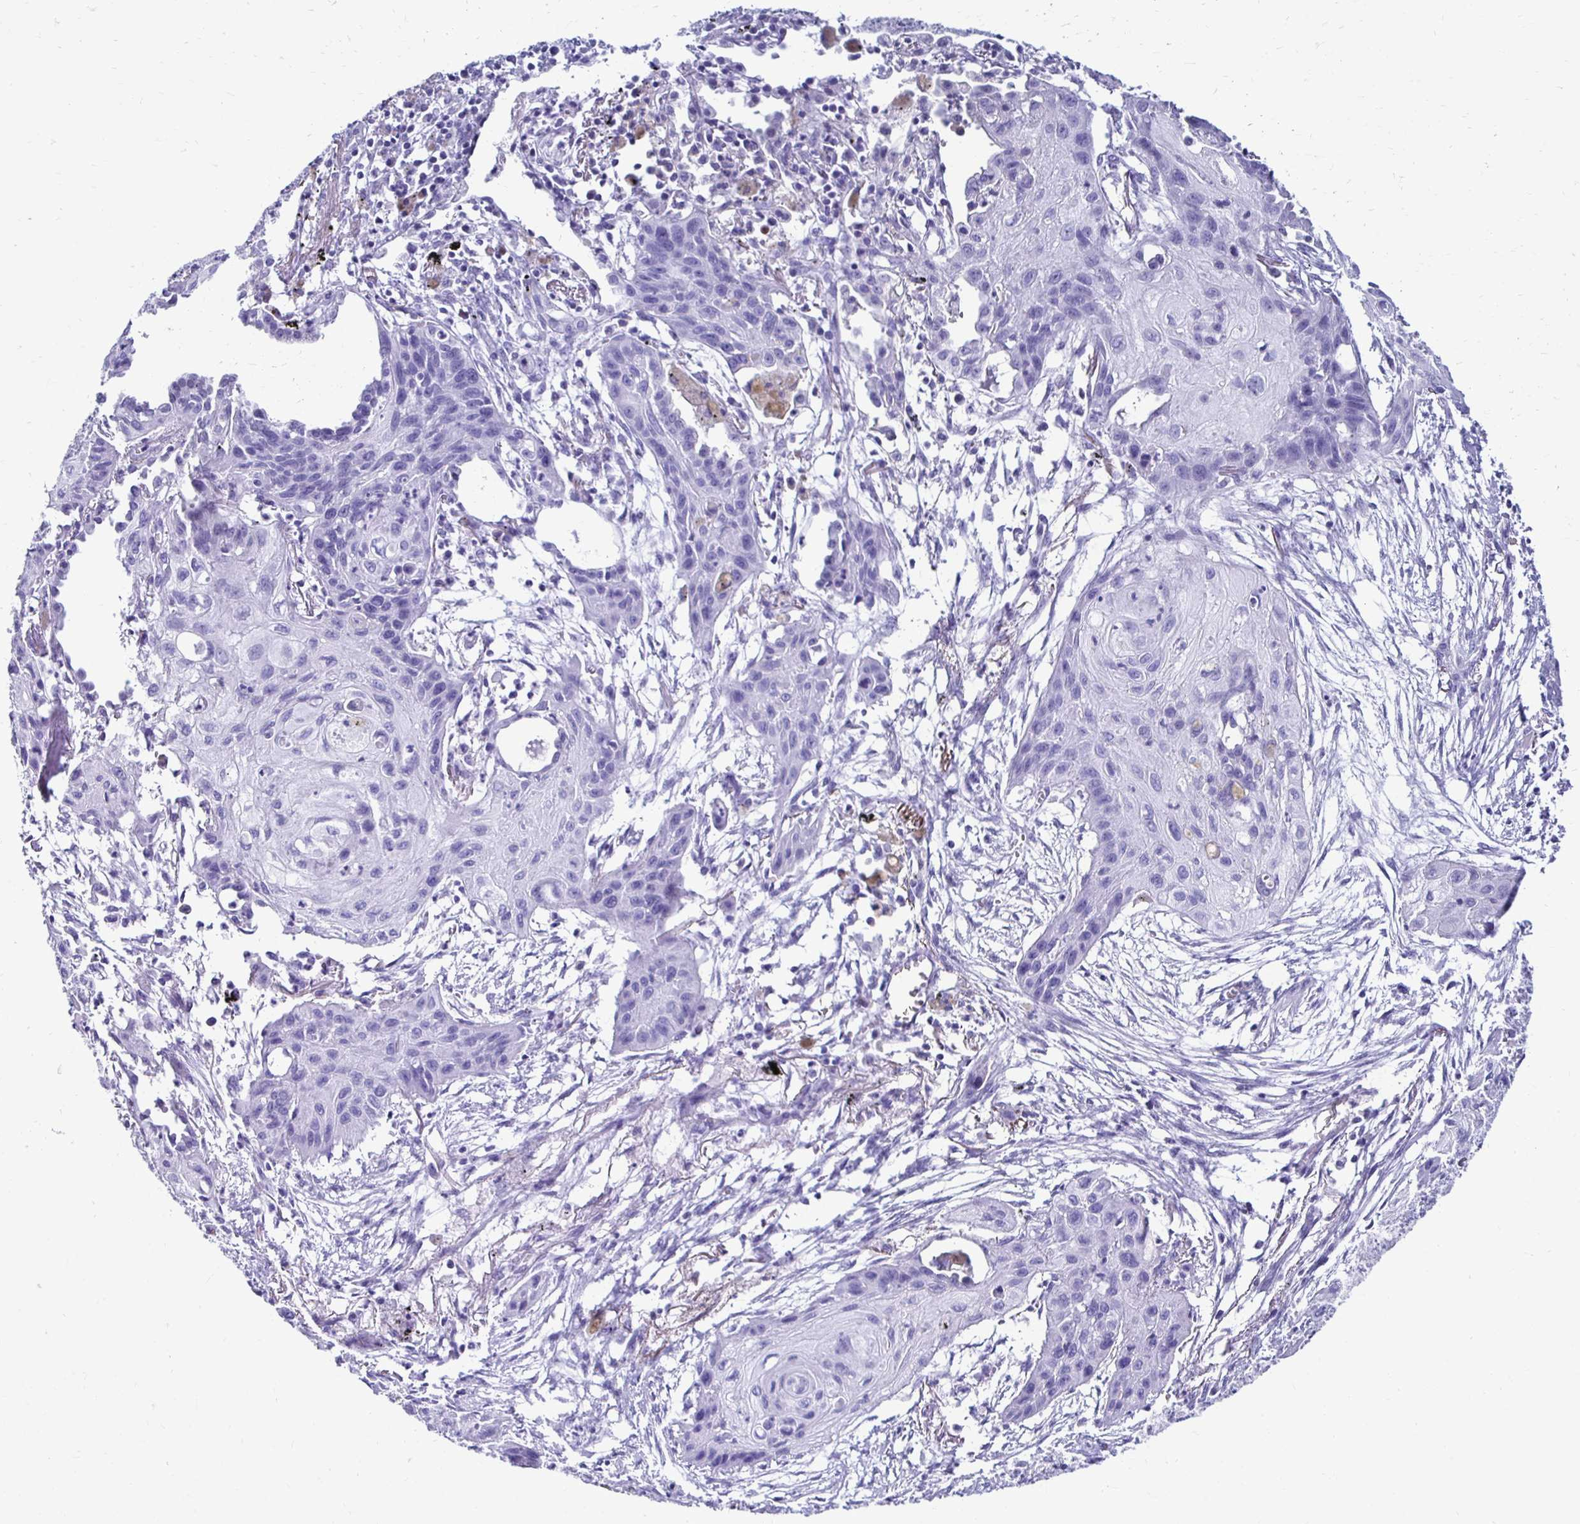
{"staining": {"intensity": "negative", "quantity": "none", "location": "none"}, "tissue": "lung cancer", "cell_type": "Tumor cells", "image_type": "cancer", "snomed": [{"axis": "morphology", "description": "Squamous cell carcinoma, NOS"}, {"axis": "topography", "description": "Lung"}], "caption": "Tumor cells are negative for protein expression in human lung squamous cell carcinoma. The staining is performed using DAB (3,3'-diaminobenzidine) brown chromogen with nuclei counter-stained in using hematoxylin.", "gene": "CST5", "patient": {"sex": "male", "age": 71}}